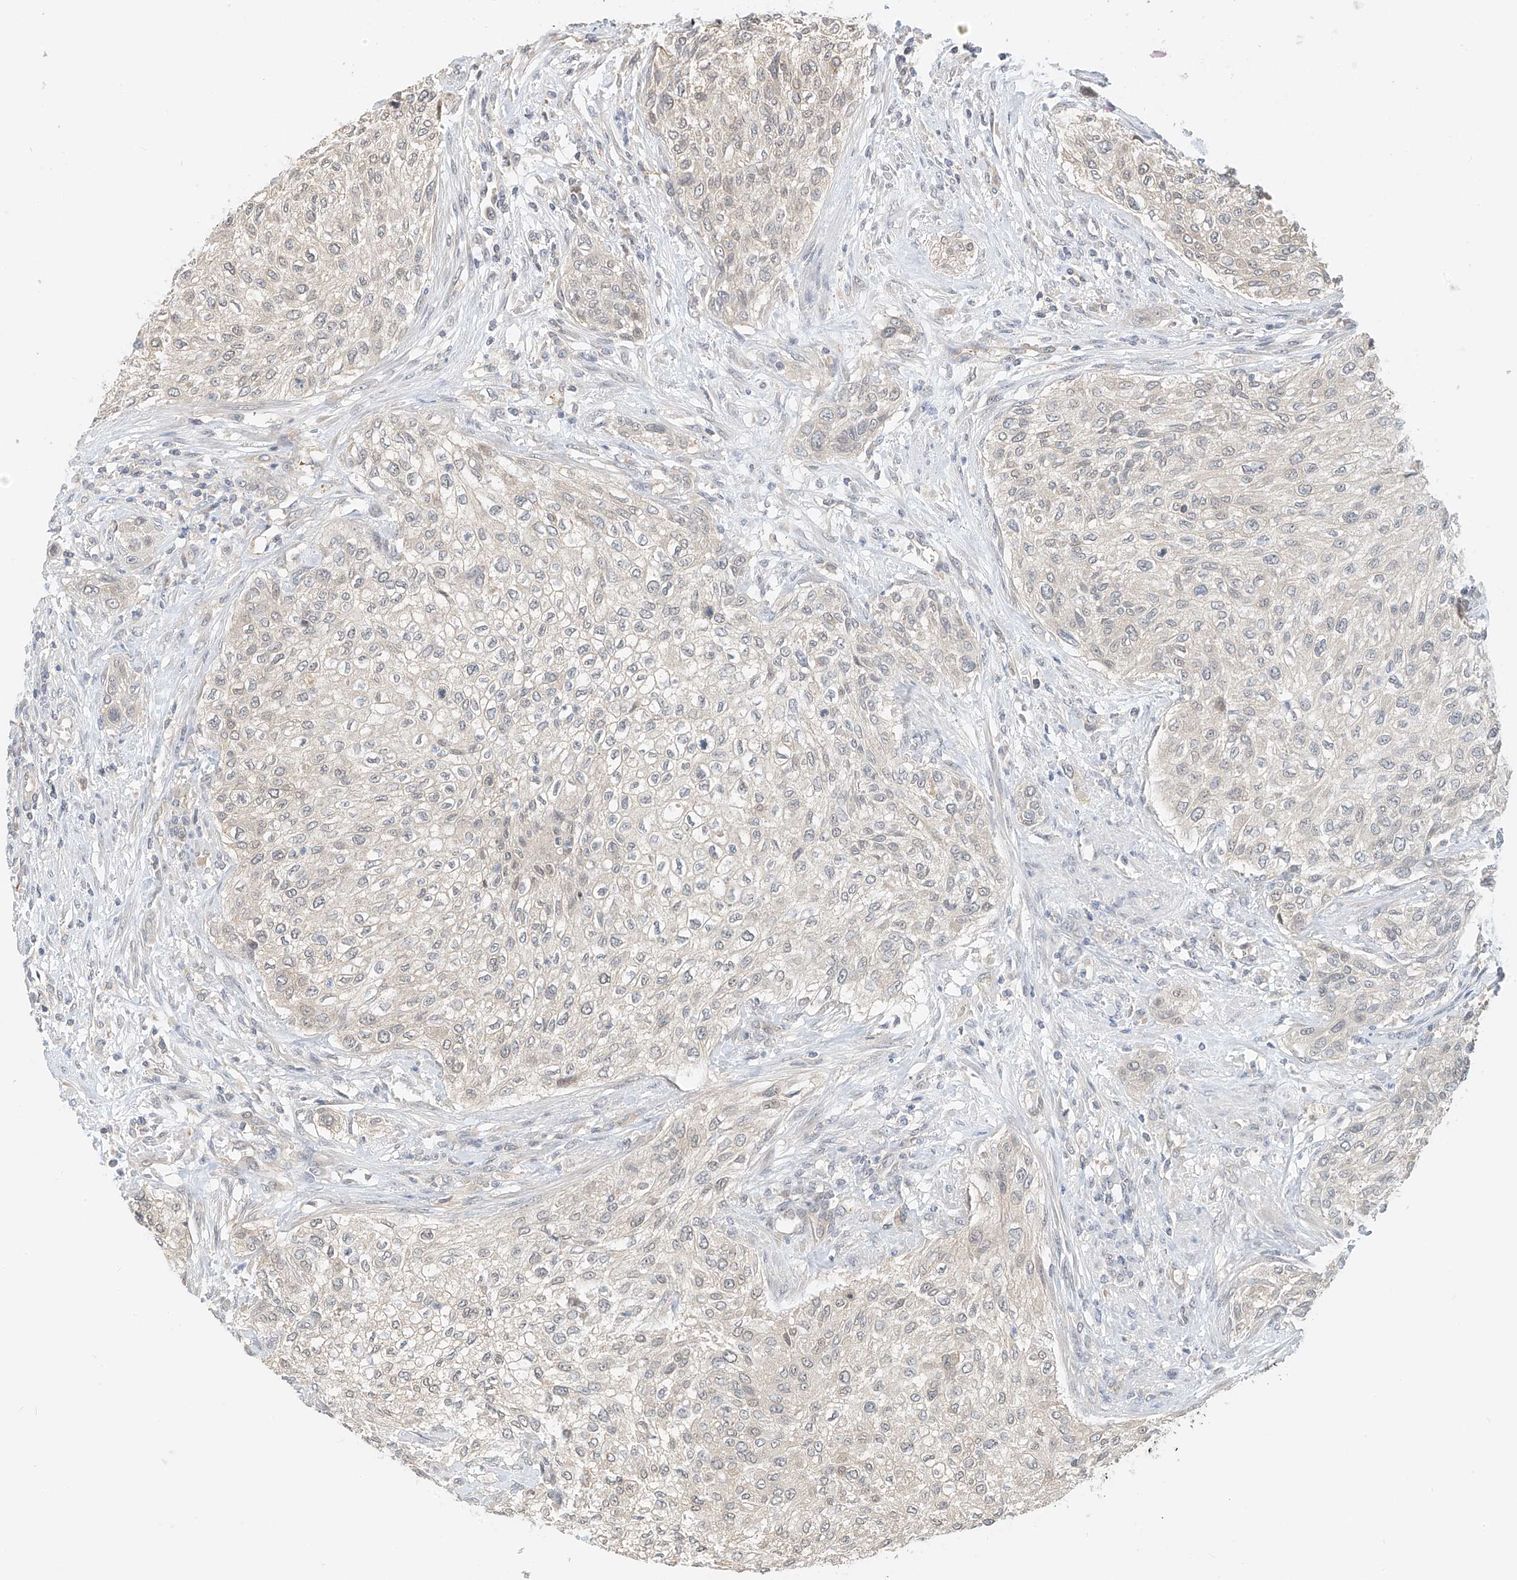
{"staining": {"intensity": "weak", "quantity": "<25%", "location": "cytoplasmic/membranous"}, "tissue": "urothelial cancer", "cell_type": "Tumor cells", "image_type": "cancer", "snomed": [{"axis": "morphology", "description": "Urothelial carcinoma, High grade"}, {"axis": "topography", "description": "Urinary bladder"}], "caption": "Immunohistochemistry of urothelial carcinoma (high-grade) reveals no staining in tumor cells.", "gene": "PPA2", "patient": {"sex": "male", "age": 35}}